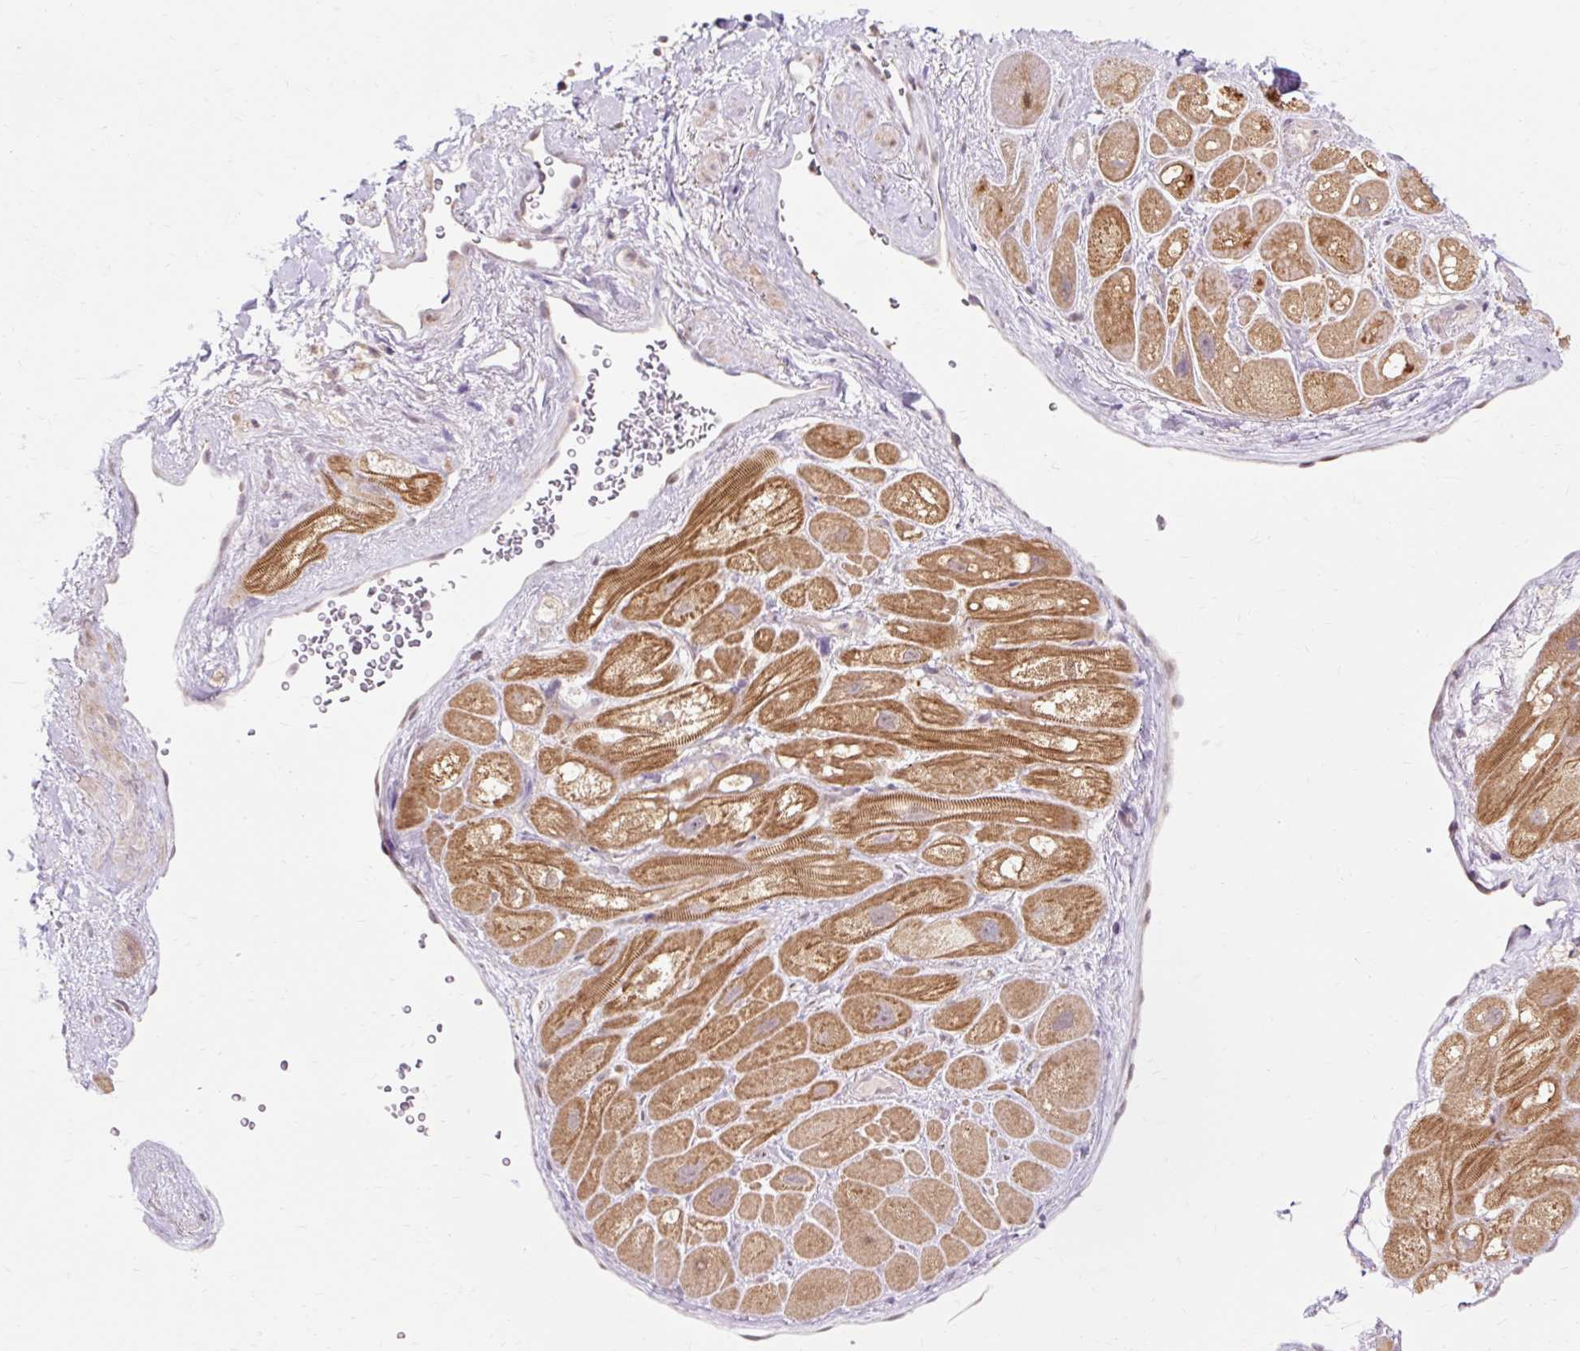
{"staining": {"intensity": "strong", "quantity": ">75%", "location": "cytoplasmic/membranous"}, "tissue": "heart muscle", "cell_type": "Cardiomyocytes", "image_type": "normal", "snomed": [{"axis": "morphology", "description": "Normal tissue, NOS"}, {"axis": "topography", "description": "Heart"}], "caption": "Immunohistochemistry micrograph of benign heart muscle stained for a protein (brown), which exhibits high levels of strong cytoplasmic/membranous expression in approximately >75% of cardiomyocytes.", "gene": "GEMIN2", "patient": {"sex": "male", "age": 49}}